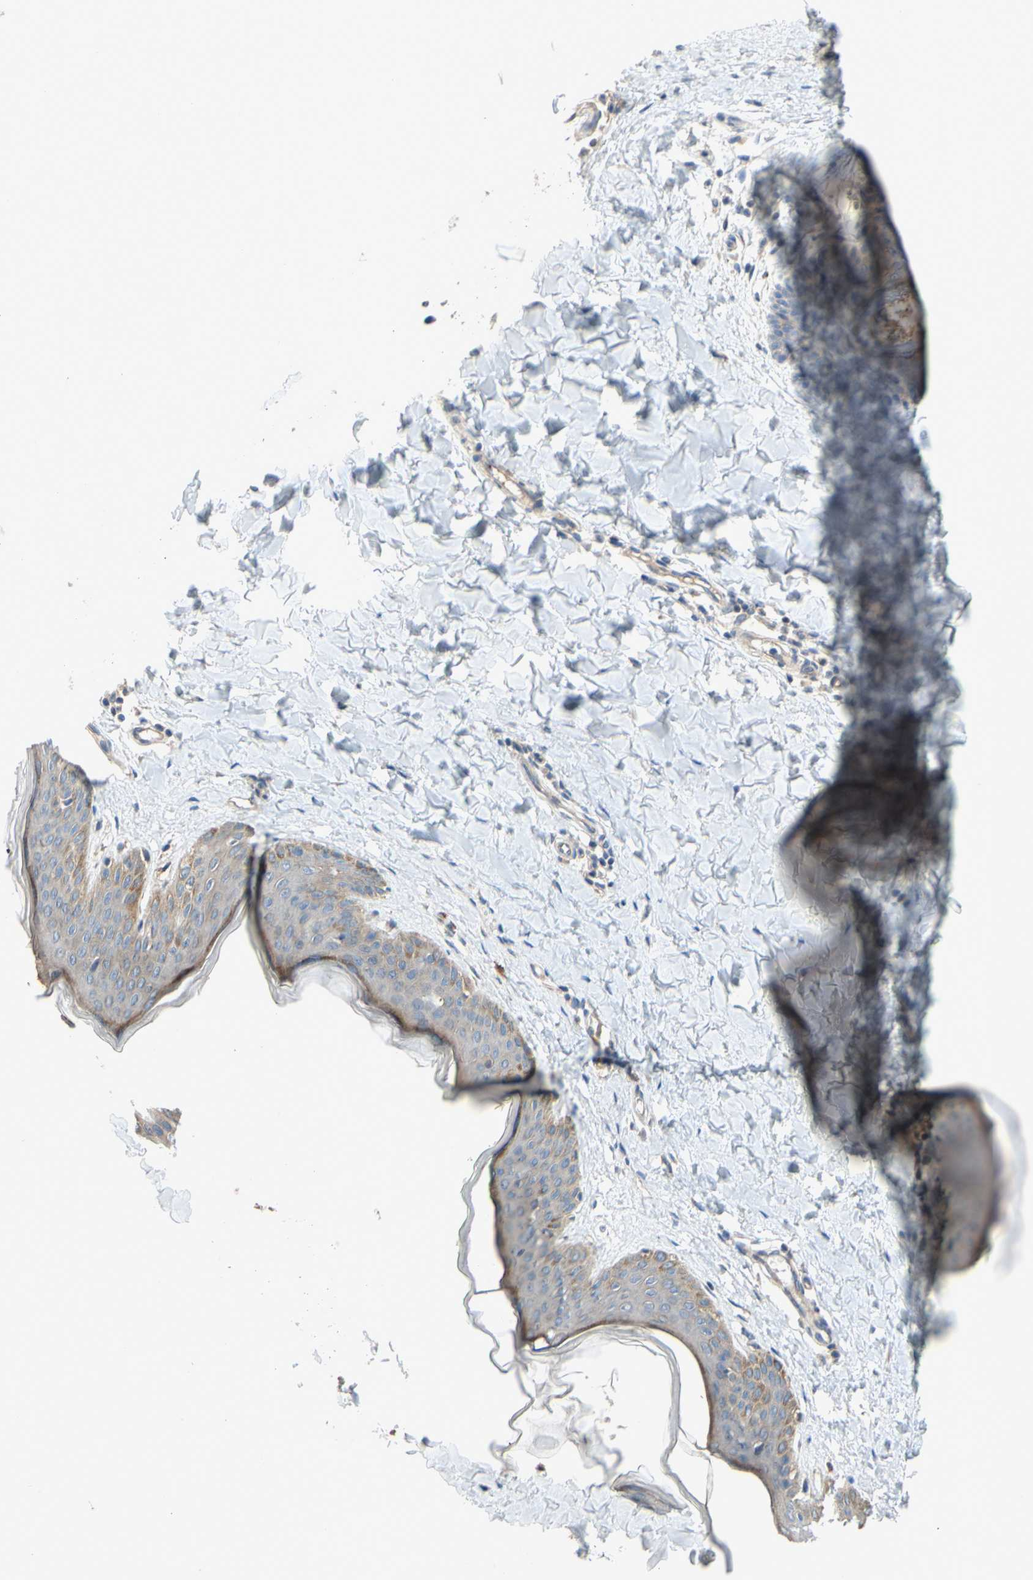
{"staining": {"intensity": "weak", "quantity": "<25%", "location": "cytoplasmic/membranous"}, "tissue": "skin", "cell_type": "Fibroblasts", "image_type": "normal", "snomed": [{"axis": "morphology", "description": "Normal tissue, NOS"}, {"axis": "topography", "description": "Skin"}], "caption": "High power microscopy photomicrograph of an immunohistochemistry image of benign skin, revealing no significant staining in fibroblasts.", "gene": "MBTPS2", "patient": {"sex": "female", "age": 17}}